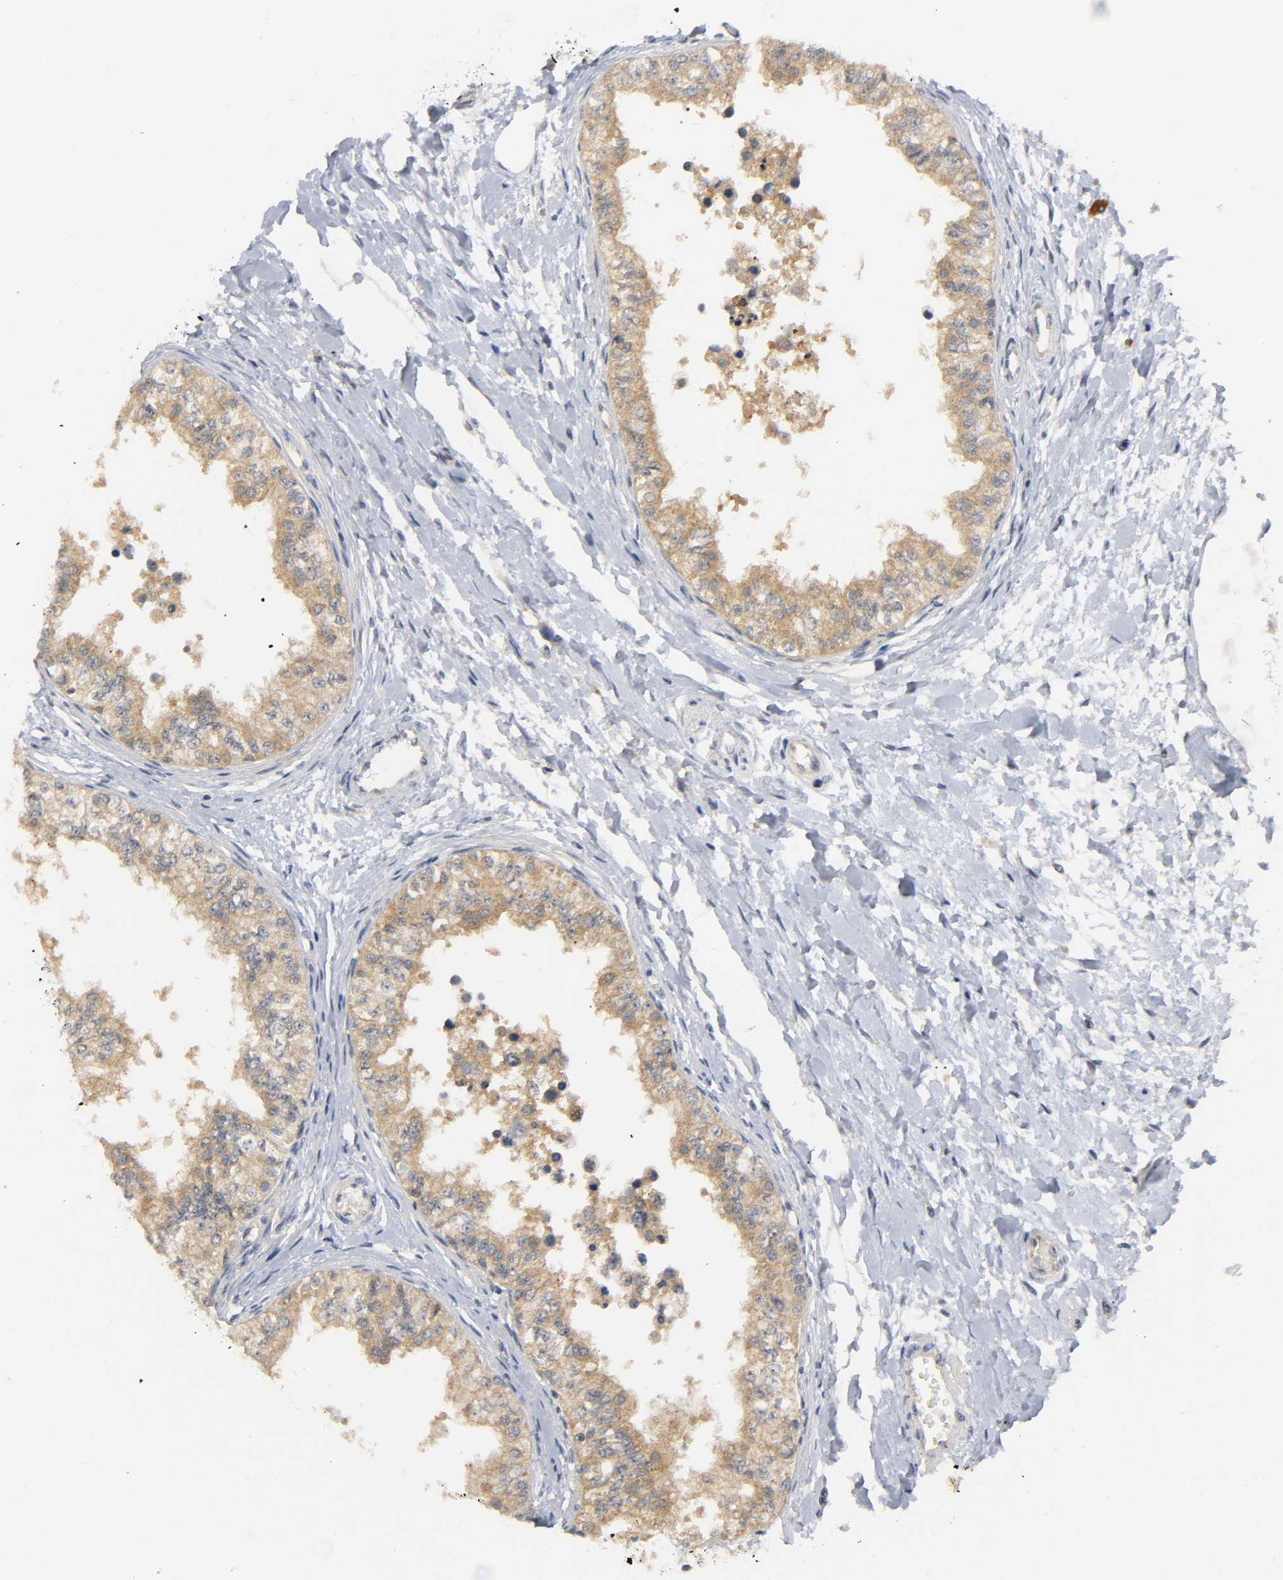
{"staining": {"intensity": "moderate", "quantity": ">75%", "location": "cytoplasmic/membranous"}, "tissue": "epididymis", "cell_type": "Glandular cells", "image_type": "normal", "snomed": [{"axis": "morphology", "description": "Normal tissue, NOS"}, {"axis": "morphology", "description": "Adenocarcinoma, metastatic, NOS"}, {"axis": "topography", "description": "Testis"}, {"axis": "topography", "description": "Epididymis"}], "caption": "High-power microscopy captured an immunohistochemistry (IHC) micrograph of normal epididymis, revealing moderate cytoplasmic/membranous positivity in approximately >75% of glandular cells. Immunohistochemistry (ihc) stains the protein in brown and the nuclei are stained blue.", "gene": "MAPK8", "patient": {"sex": "male", "age": 26}}